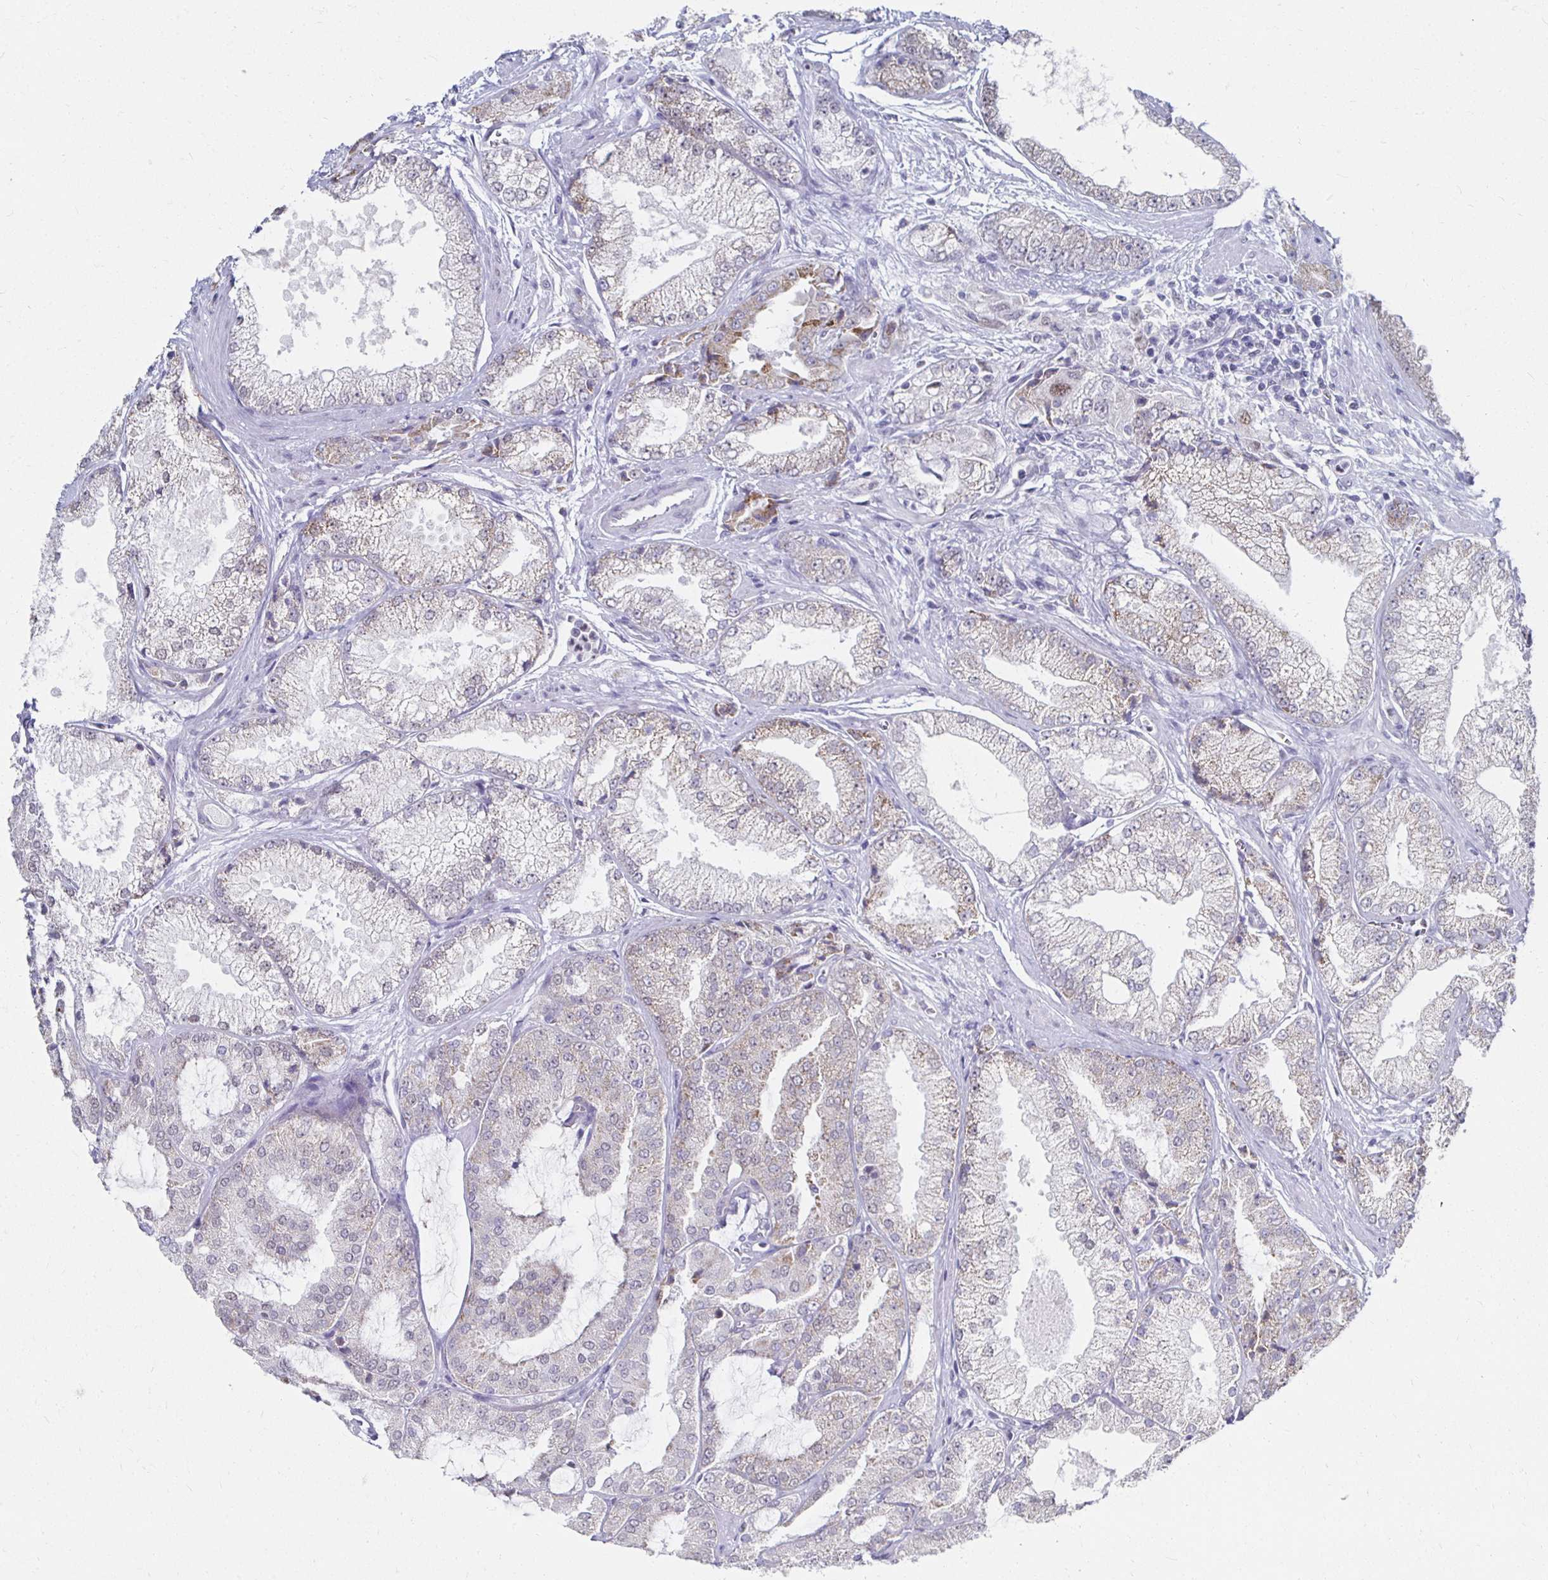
{"staining": {"intensity": "weak", "quantity": "<25%", "location": "cytoplasmic/membranous"}, "tissue": "prostate cancer", "cell_type": "Tumor cells", "image_type": "cancer", "snomed": [{"axis": "morphology", "description": "Adenocarcinoma, High grade"}, {"axis": "topography", "description": "Prostate"}], "caption": "Protein analysis of prostate cancer displays no significant positivity in tumor cells.", "gene": "NOCT", "patient": {"sex": "male", "age": 68}}